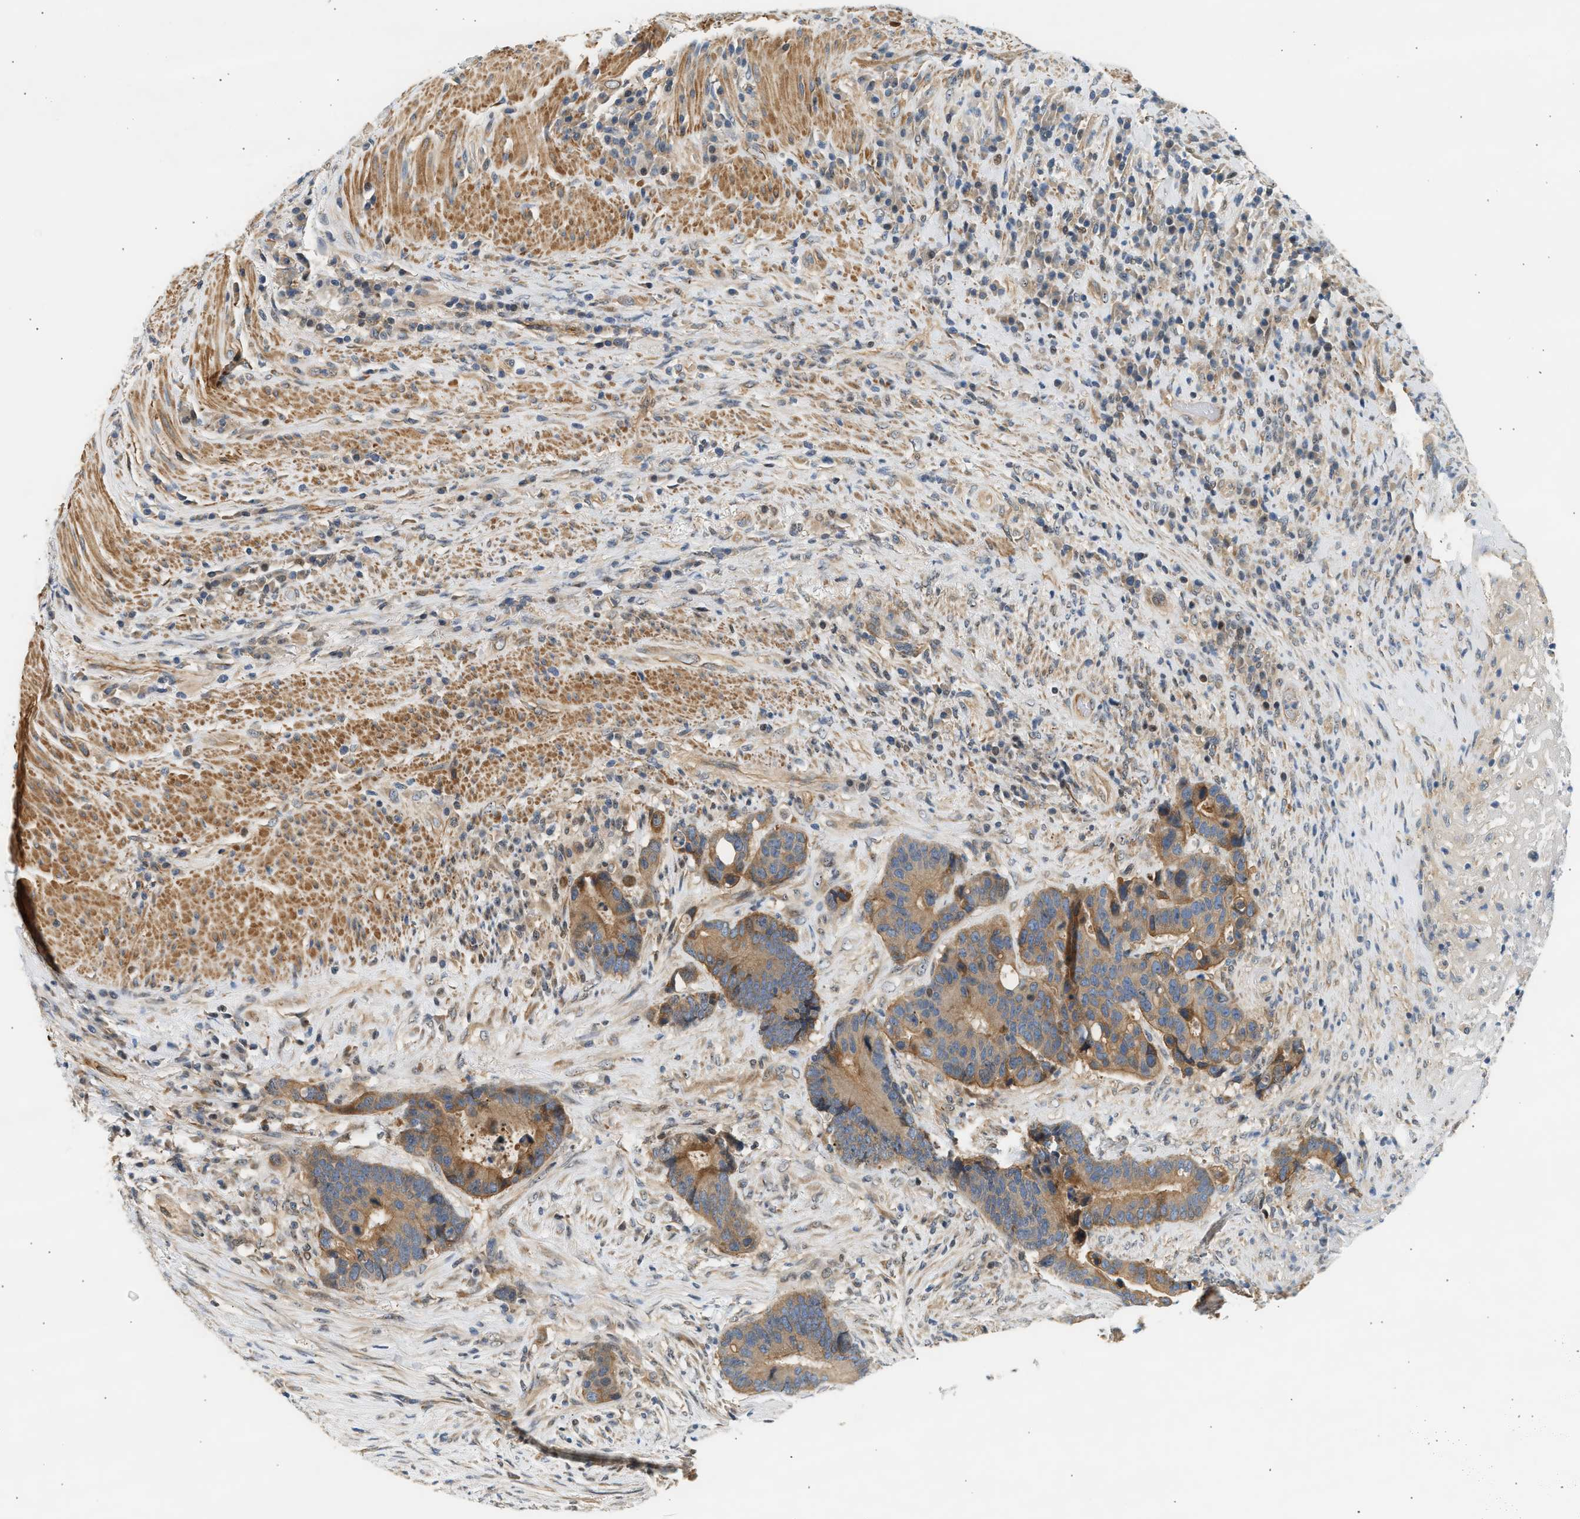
{"staining": {"intensity": "moderate", "quantity": ">75%", "location": "cytoplasmic/membranous"}, "tissue": "colorectal cancer", "cell_type": "Tumor cells", "image_type": "cancer", "snomed": [{"axis": "morphology", "description": "Adenocarcinoma, NOS"}, {"axis": "topography", "description": "Rectum"}], "caption": "The photomicrograph shows a brown stain indicating the presence of a protein in the cytoplasmic/membranous of tumor cells in colorectal adenocarcinoma.", "gene": "WDR31", "patient": {"sex": "female", "age": 89}}